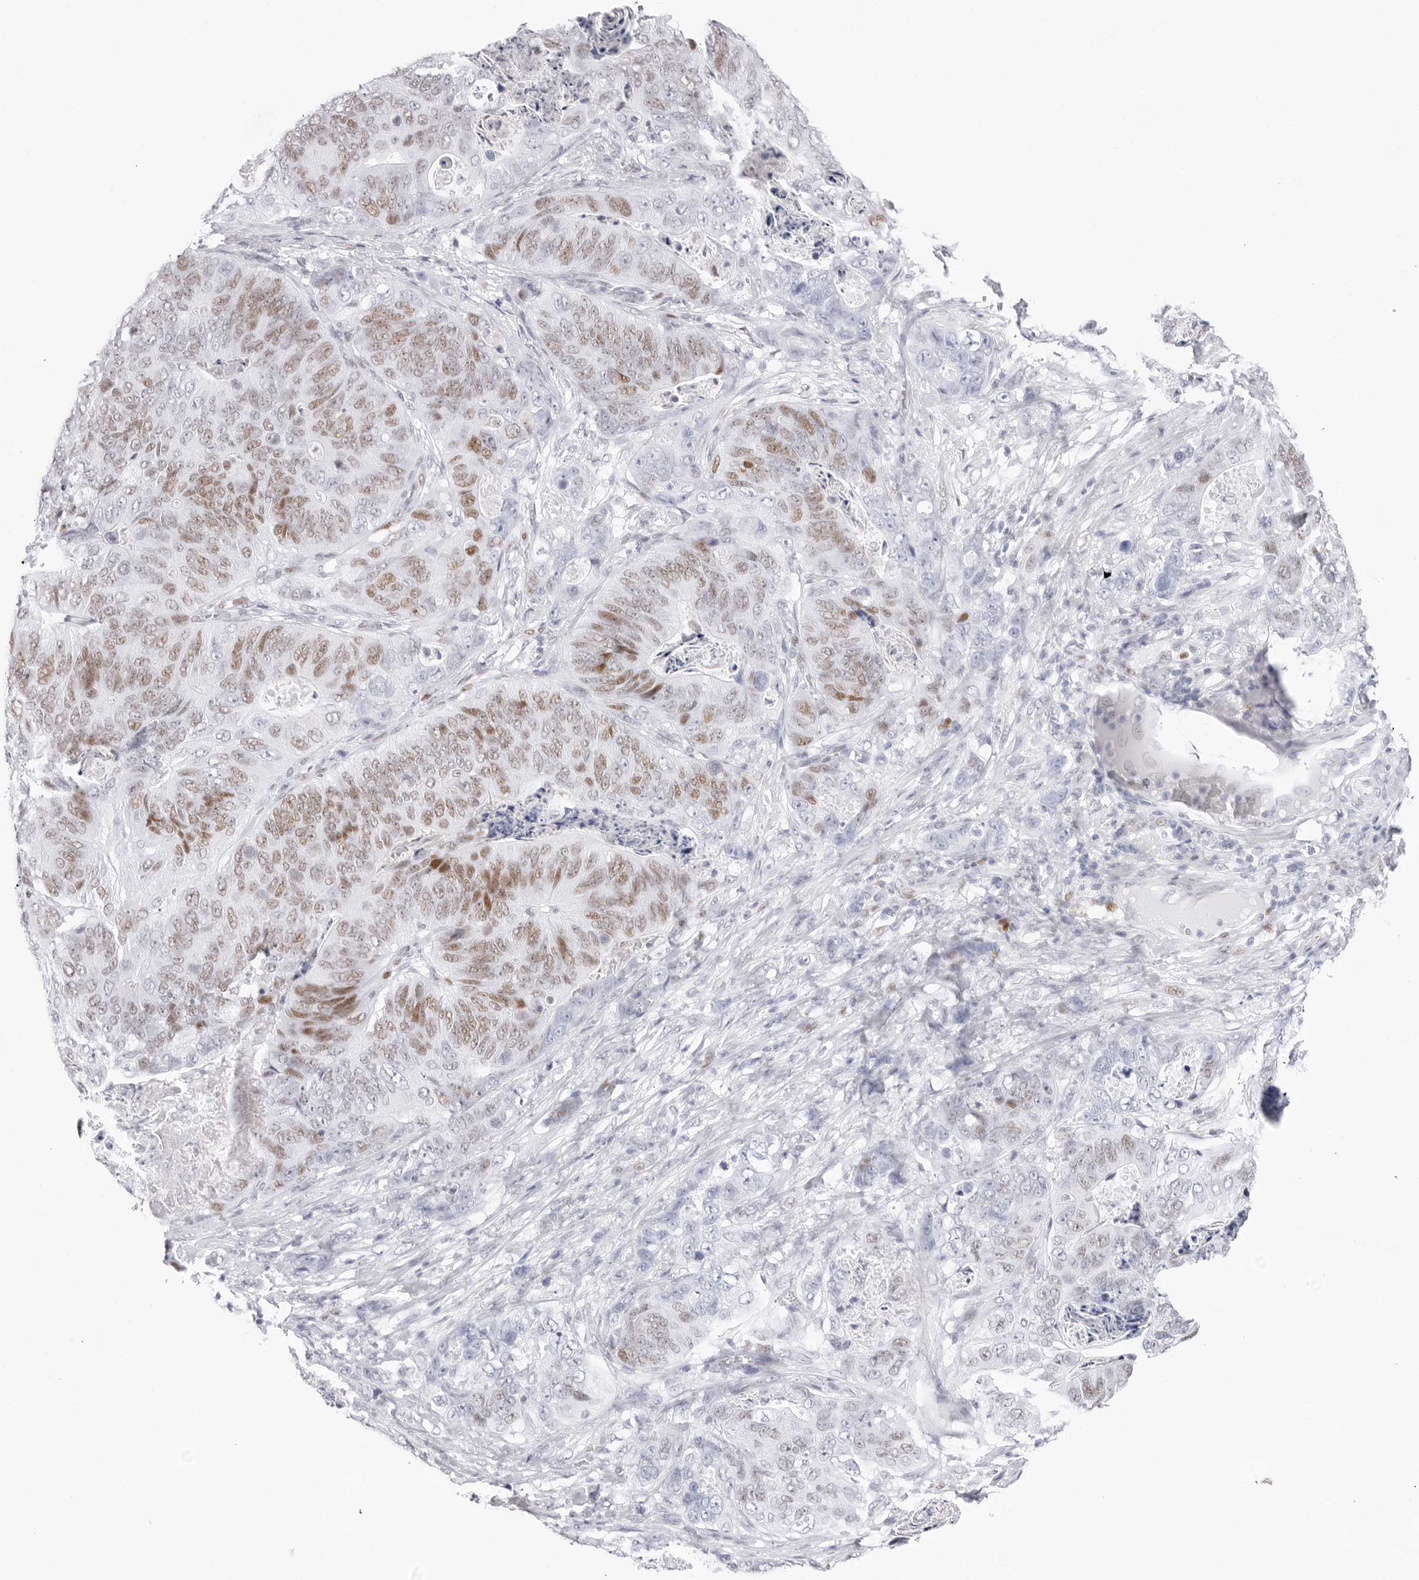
{"staining": {"intensity": "moderate", "quantity": "25%-75%", "location": "nuclear"}, "tissue": "stomach cancer", "cell_type": "Tumor cells", "image_type": "cancer", "snomed": [{"axis": "morphology", "description": "Normal tissue, NOS"}, {"axis": "morphology", "description": "Adenocarcinoma, NOS"}, {"axis": "topography", "description": "Stomach"}], "caption": "Moderate nuclear positivity for a protein is seen in approximately 25%-75% of tumor cells of adenocarcinoma (stomach) using IHC.", "gene": "NASP", "patient": {"sex": "female", "age": 89}}